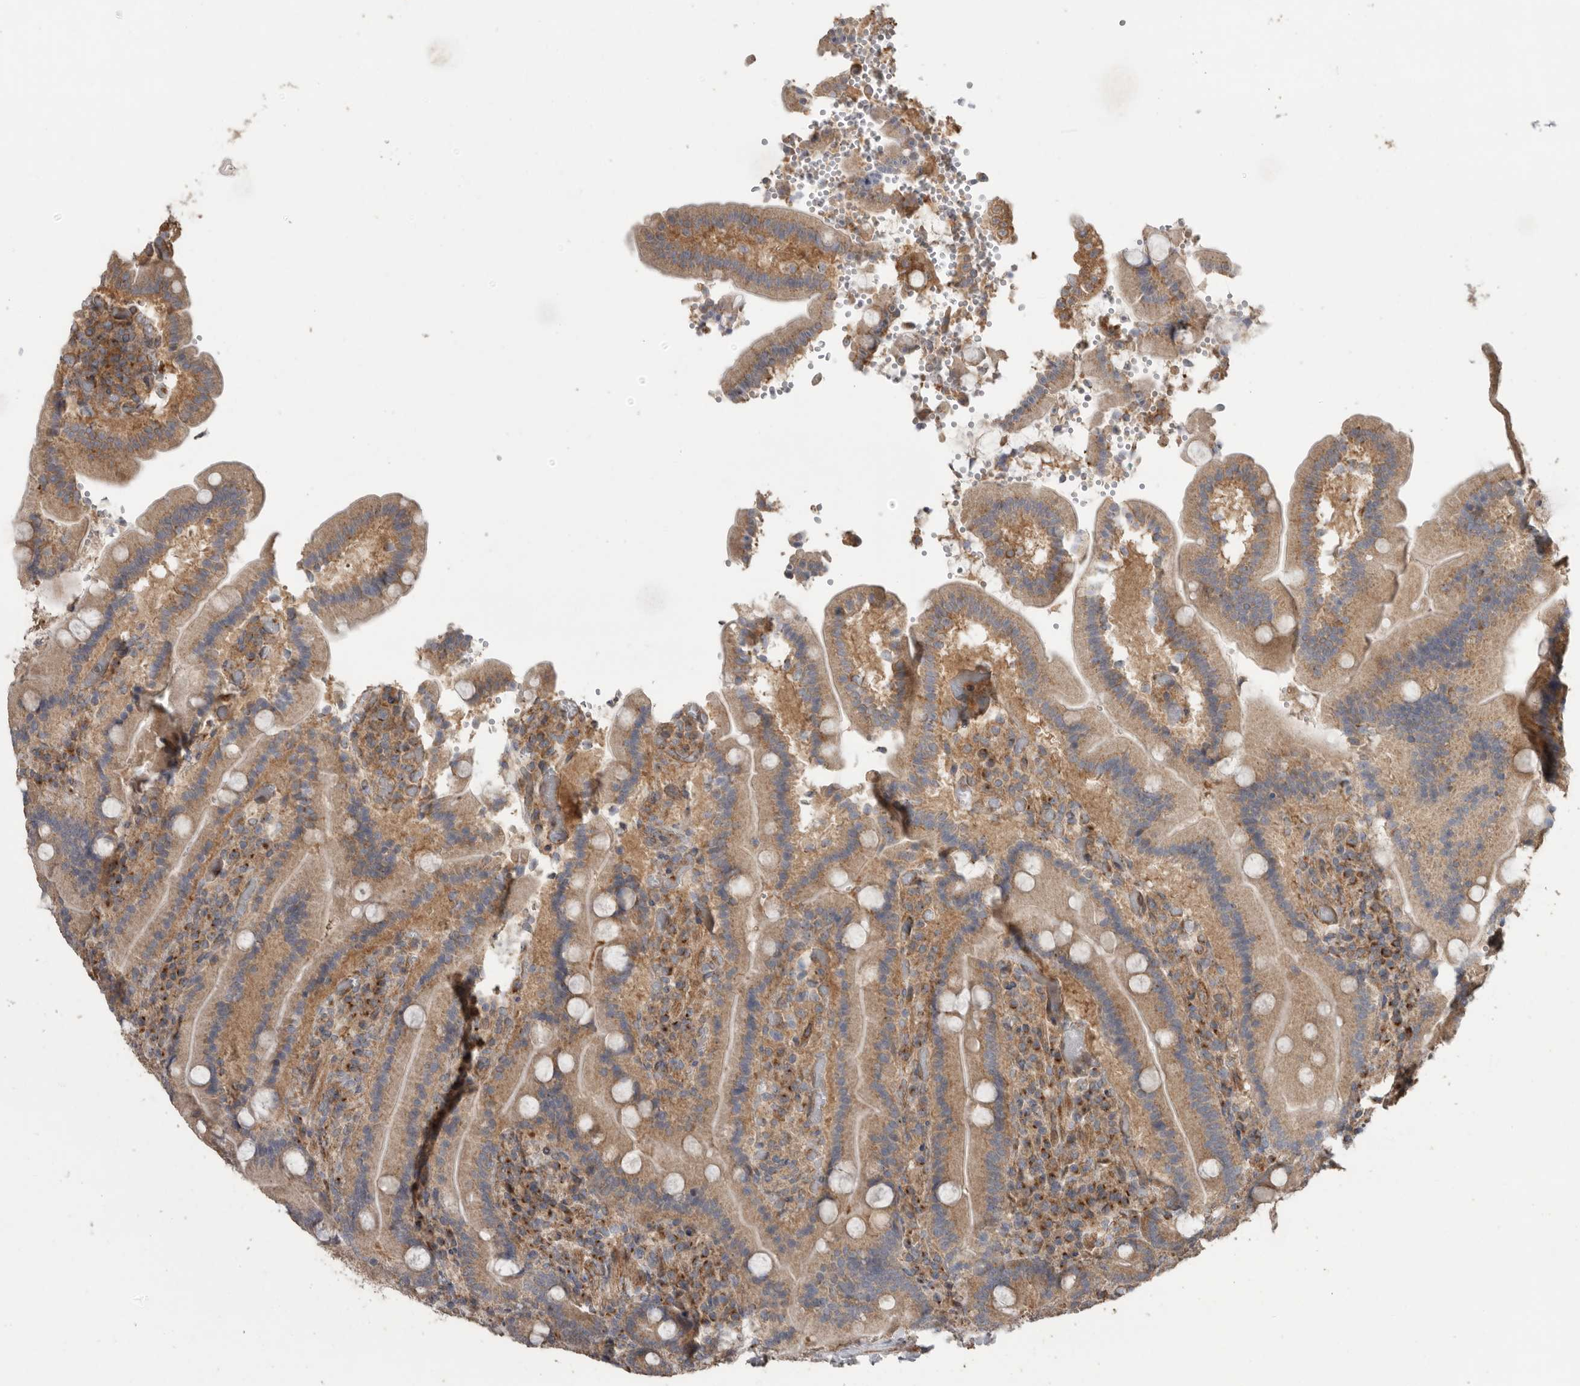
{"staining": {"intensity": "strong", "quantity": "25%-75%", "location": "cytoplasmic/membranous"}, "tissue": "duodenum", "cell_type": "Glandular cells", "image_type": "normal", "snomed": [{"axis": "morphology", "description": "Normal tissue, NOS"}, {"axis": "topography", "description": "Duodenum"}], "caption": "IHC (DAB) staining of unremarkable duodenum shows strong cytoplasmic/membranous protein positivity in approximately 25%-75% of glandular cells.", "gene": "PODXL2", "patient": {"sex": "female", "age": 62}}